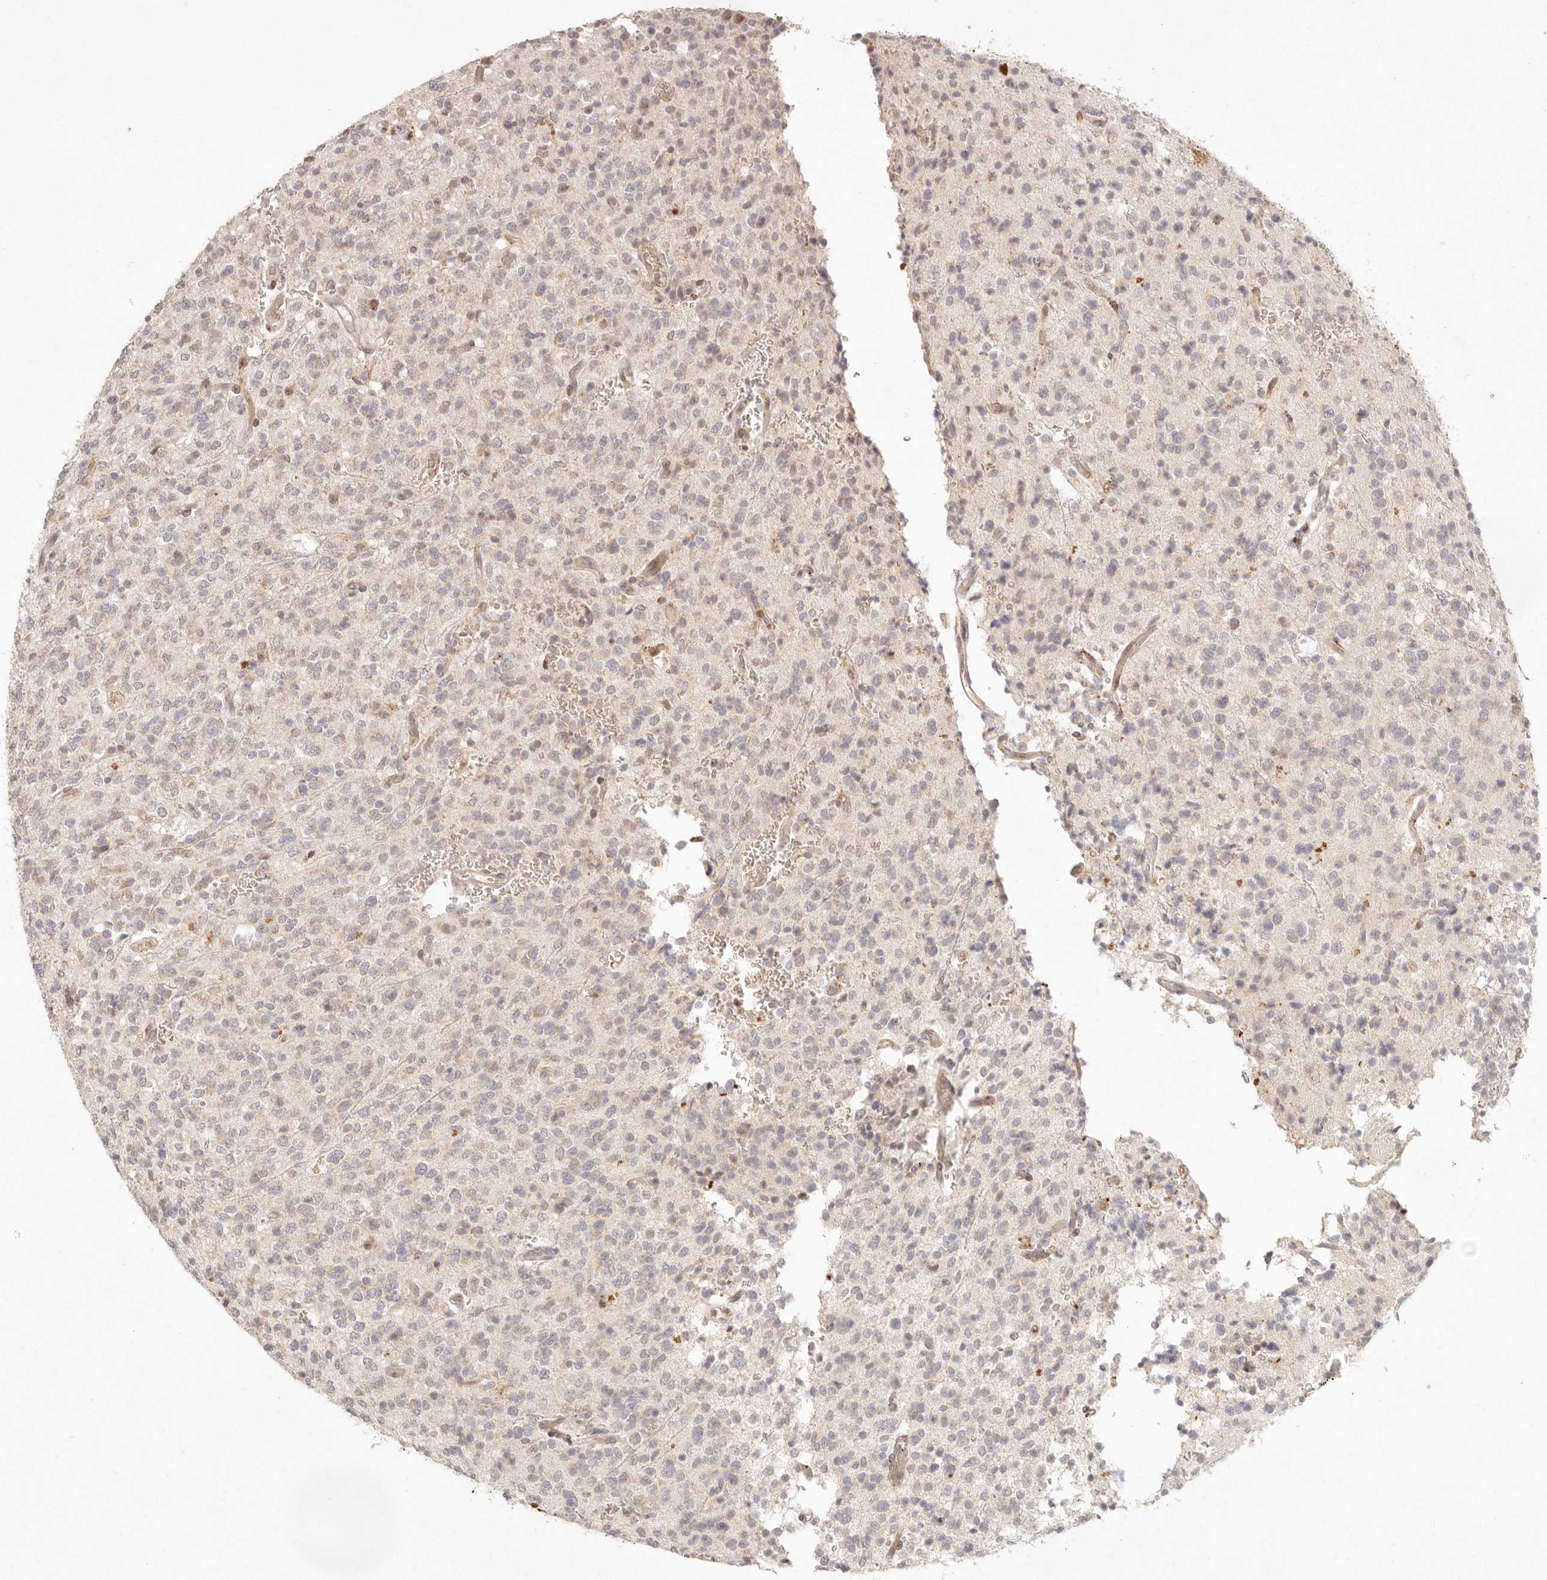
{"staining": {"intensity": "negative", "quantity": "none", "location": "none"}, "tissue": "glioma", "cell_type": "Tumor cells", "image_type": "cancer", "snomed": [{"axis": "morphology", "description": "Glioma, malignant, High grade"}, {"axis": "topography", "description": "Brain"}], "caption": "Immunohistochemical staining of glioma displays no significant positivity in tumor cells.", "gene": "C1orf127", "patient": {"sex": "male", "age": 34}}